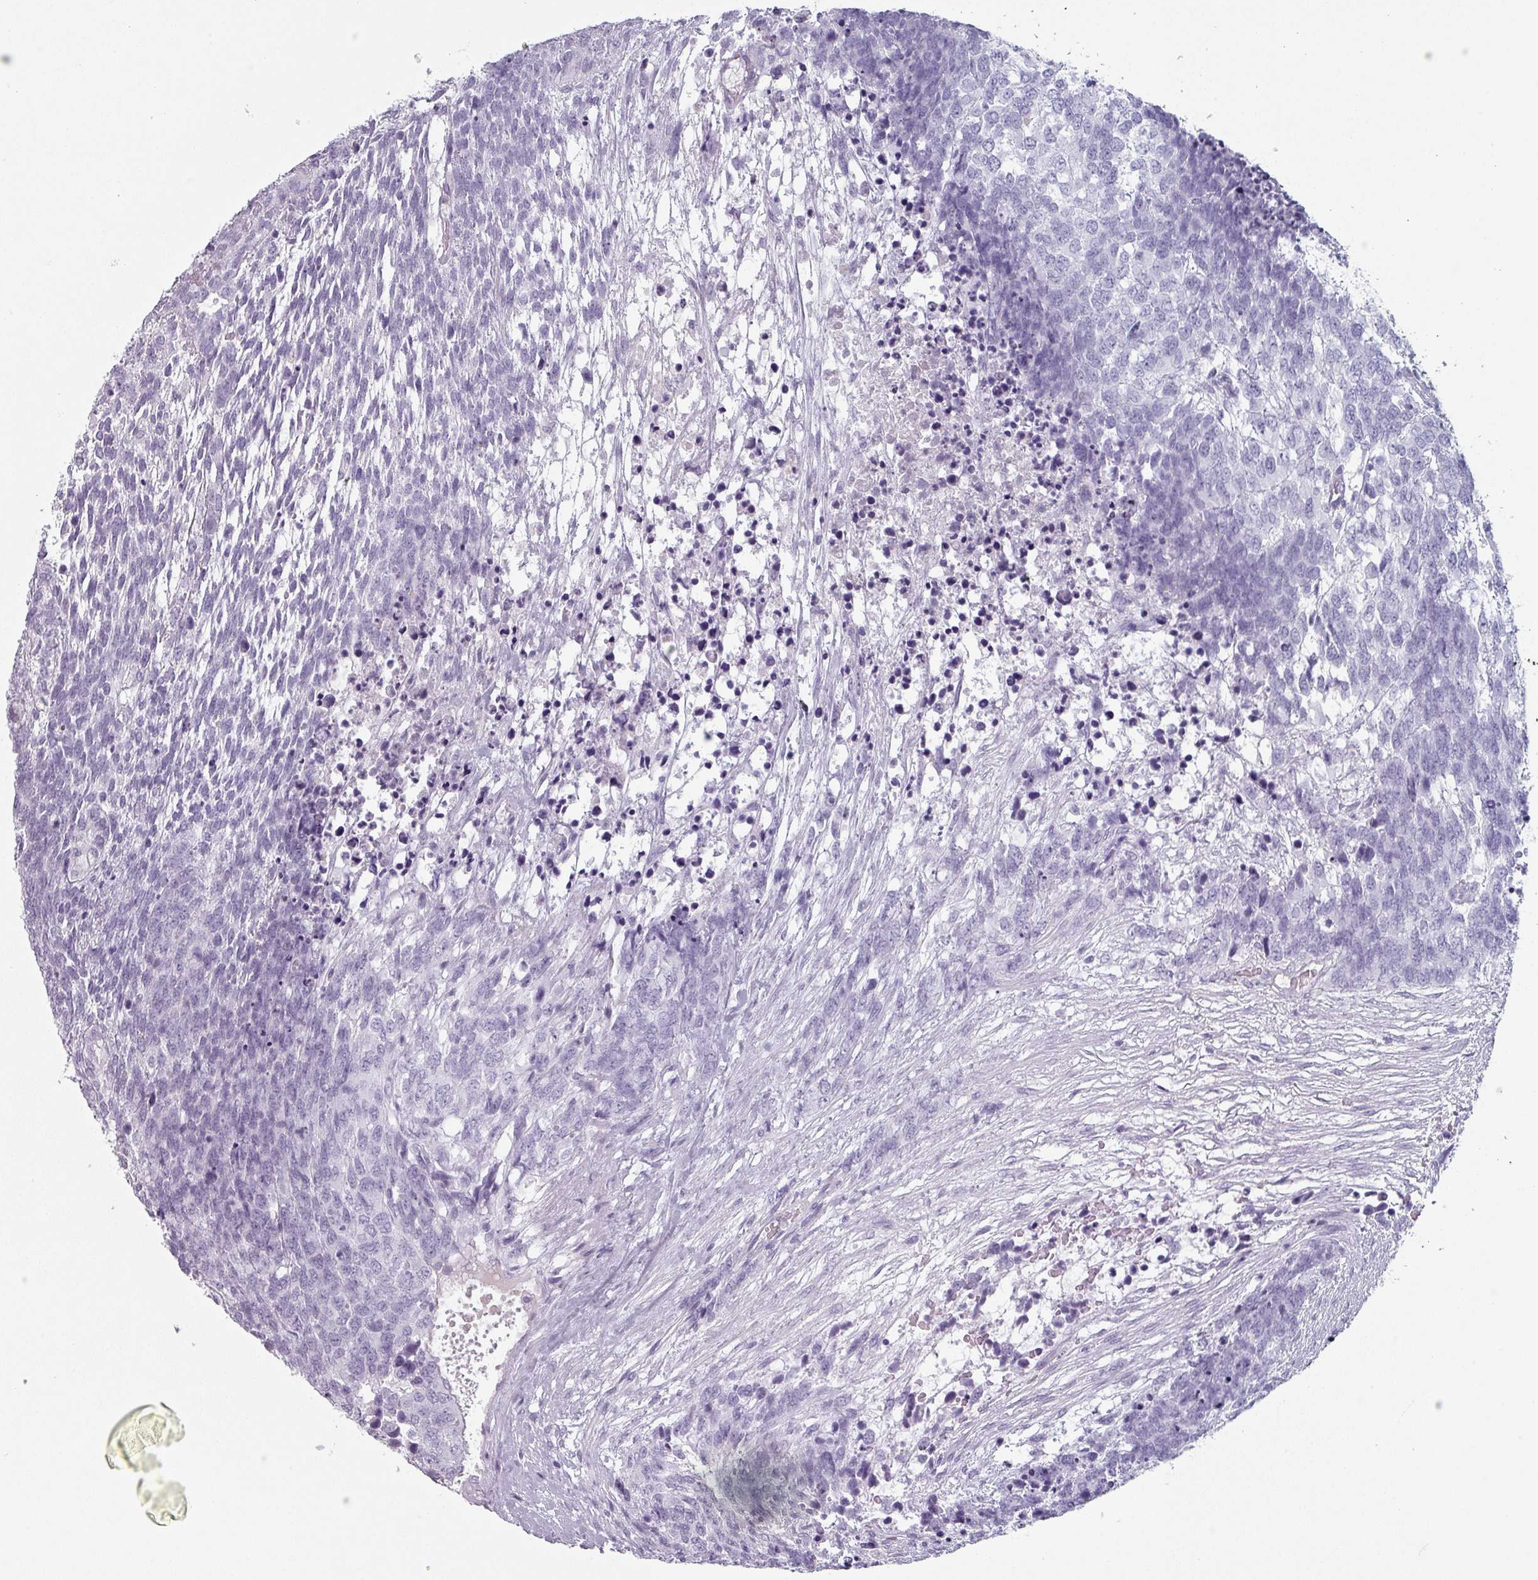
{"staining": {"intensity": "negative", "quantity": "none", "location": "none"}, "tissue": "testis cancer", "cell_type": "Tumor cells", "image_type": "cancer", "snomed": [{"axis": "morphology", "description": "Carcinoma, Embryonal, NOS"}, {"axis": "topography", "description": "Testis"}], "caption": "Human testis embryonal carcinoma stained for a protein using IHC exhibits no positivity in tumor cells.", "gene": "SLC35G2", "patient": {"sex": "male", "age": 23}}